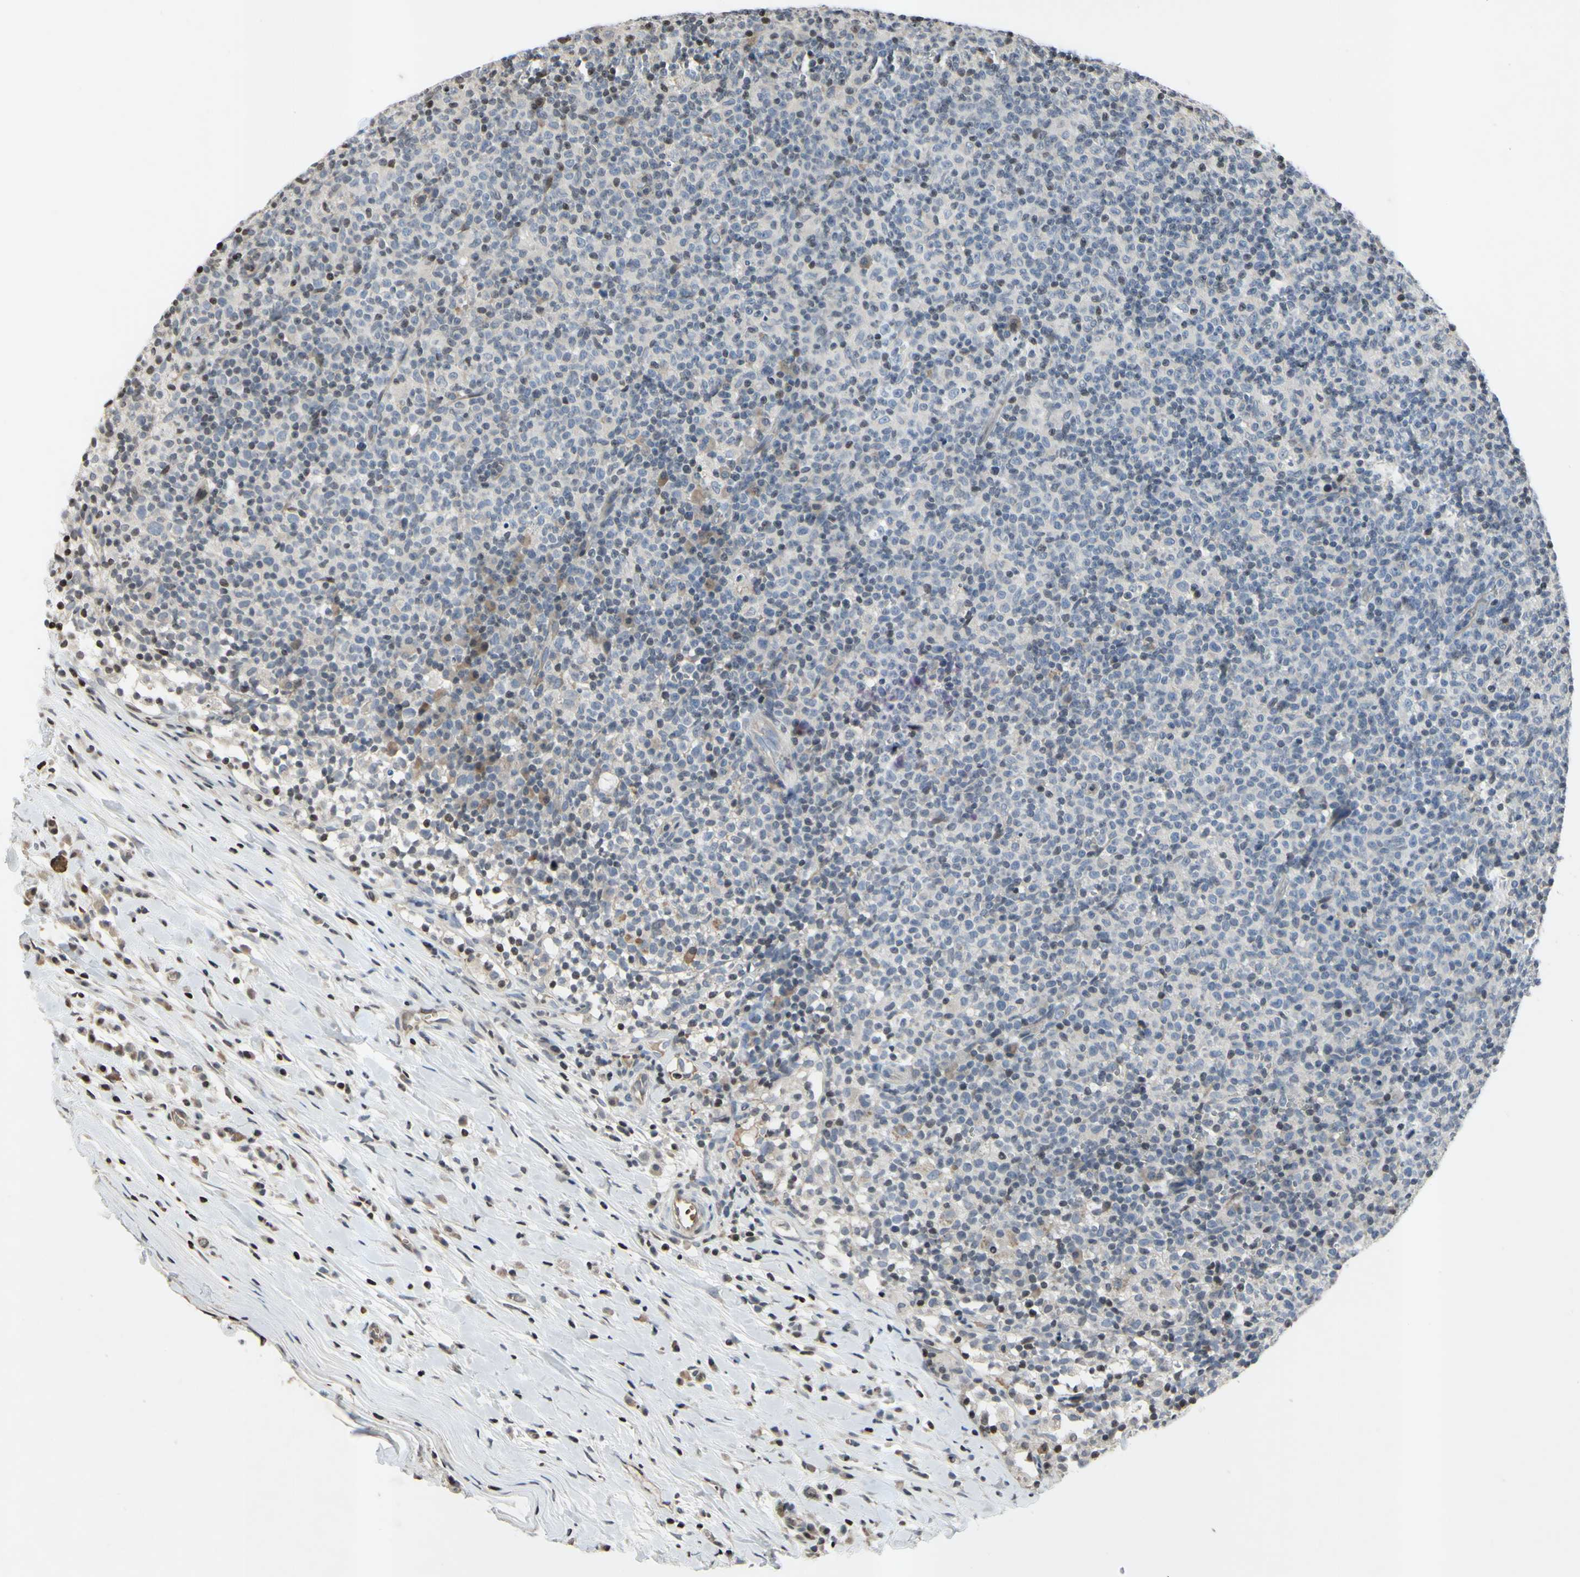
{"staining": {"intensity": "negative", "quantity": "none", "location": "none"}, "tissue": "lymph node", "cell_type": "Germinal center cells", "image_type": "normal", "snomed": [{"axis": "morphology", "description": "Normal tissue, NOS"}, {"axis": "morphology", "description": "Inflammation, NOS"}, {"axis": "topography", "description": "Lymph node"}], "caption": "This is a micrograph of IHC staining of benign lymph node, which shows no positivity in germinal center cells.", "gene": "ARG1", "patient": {"sex": "male", "age": 55}}